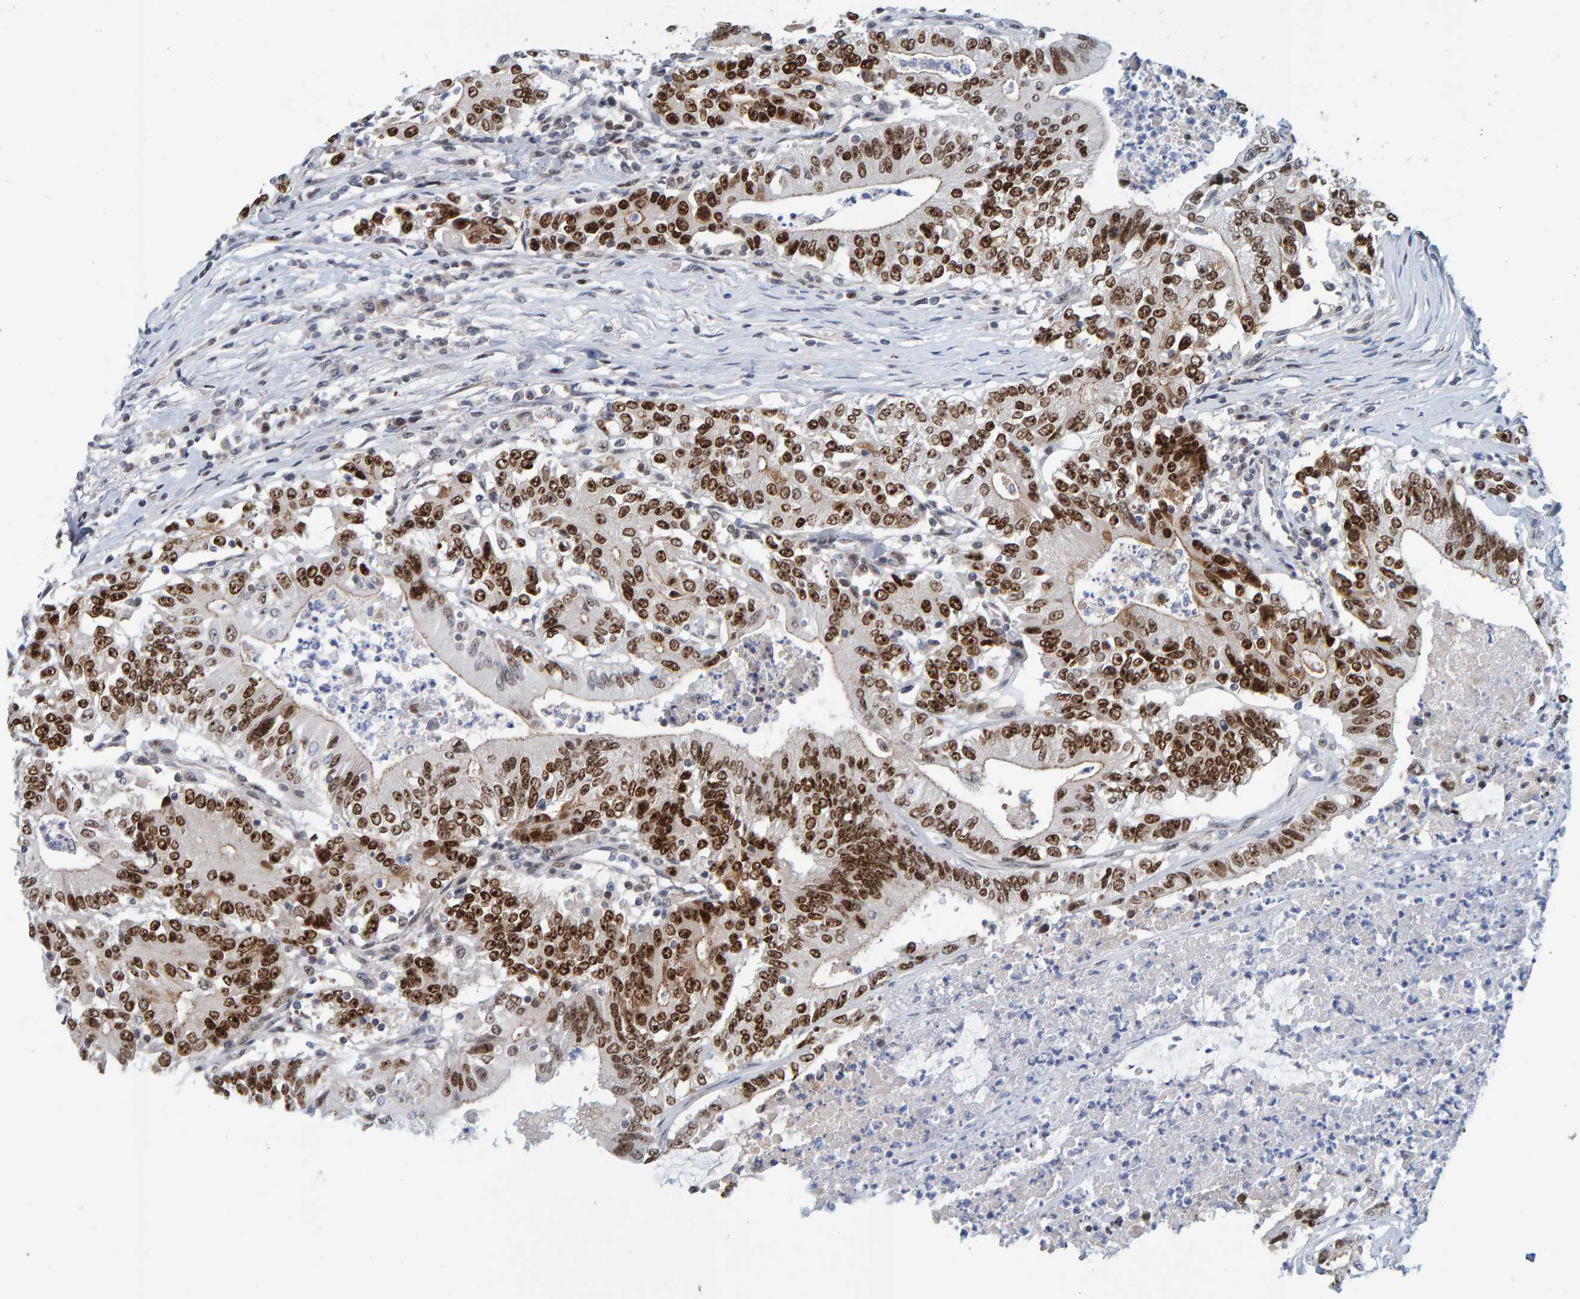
{"staining": {"intensity": "strong", "quantity": ">75%", "location": "nuclear"}, "tissue": "colorectal cancer", "cell_type": "Tumor cells", "image_type": "cancer", "snomed": [{"axis": "morphology", "description": "Adenocarcinoma, NOS"}, {"axis": "topography", "description": "Colon"}], "caption": "The micrograph shows staining of colorectal adenocarcinoma, revealing strong nuclear protein positivity (brown color) within tumor cells.", "gene": "POLR1E", "patient": {"sex": "female", "age": 77}}